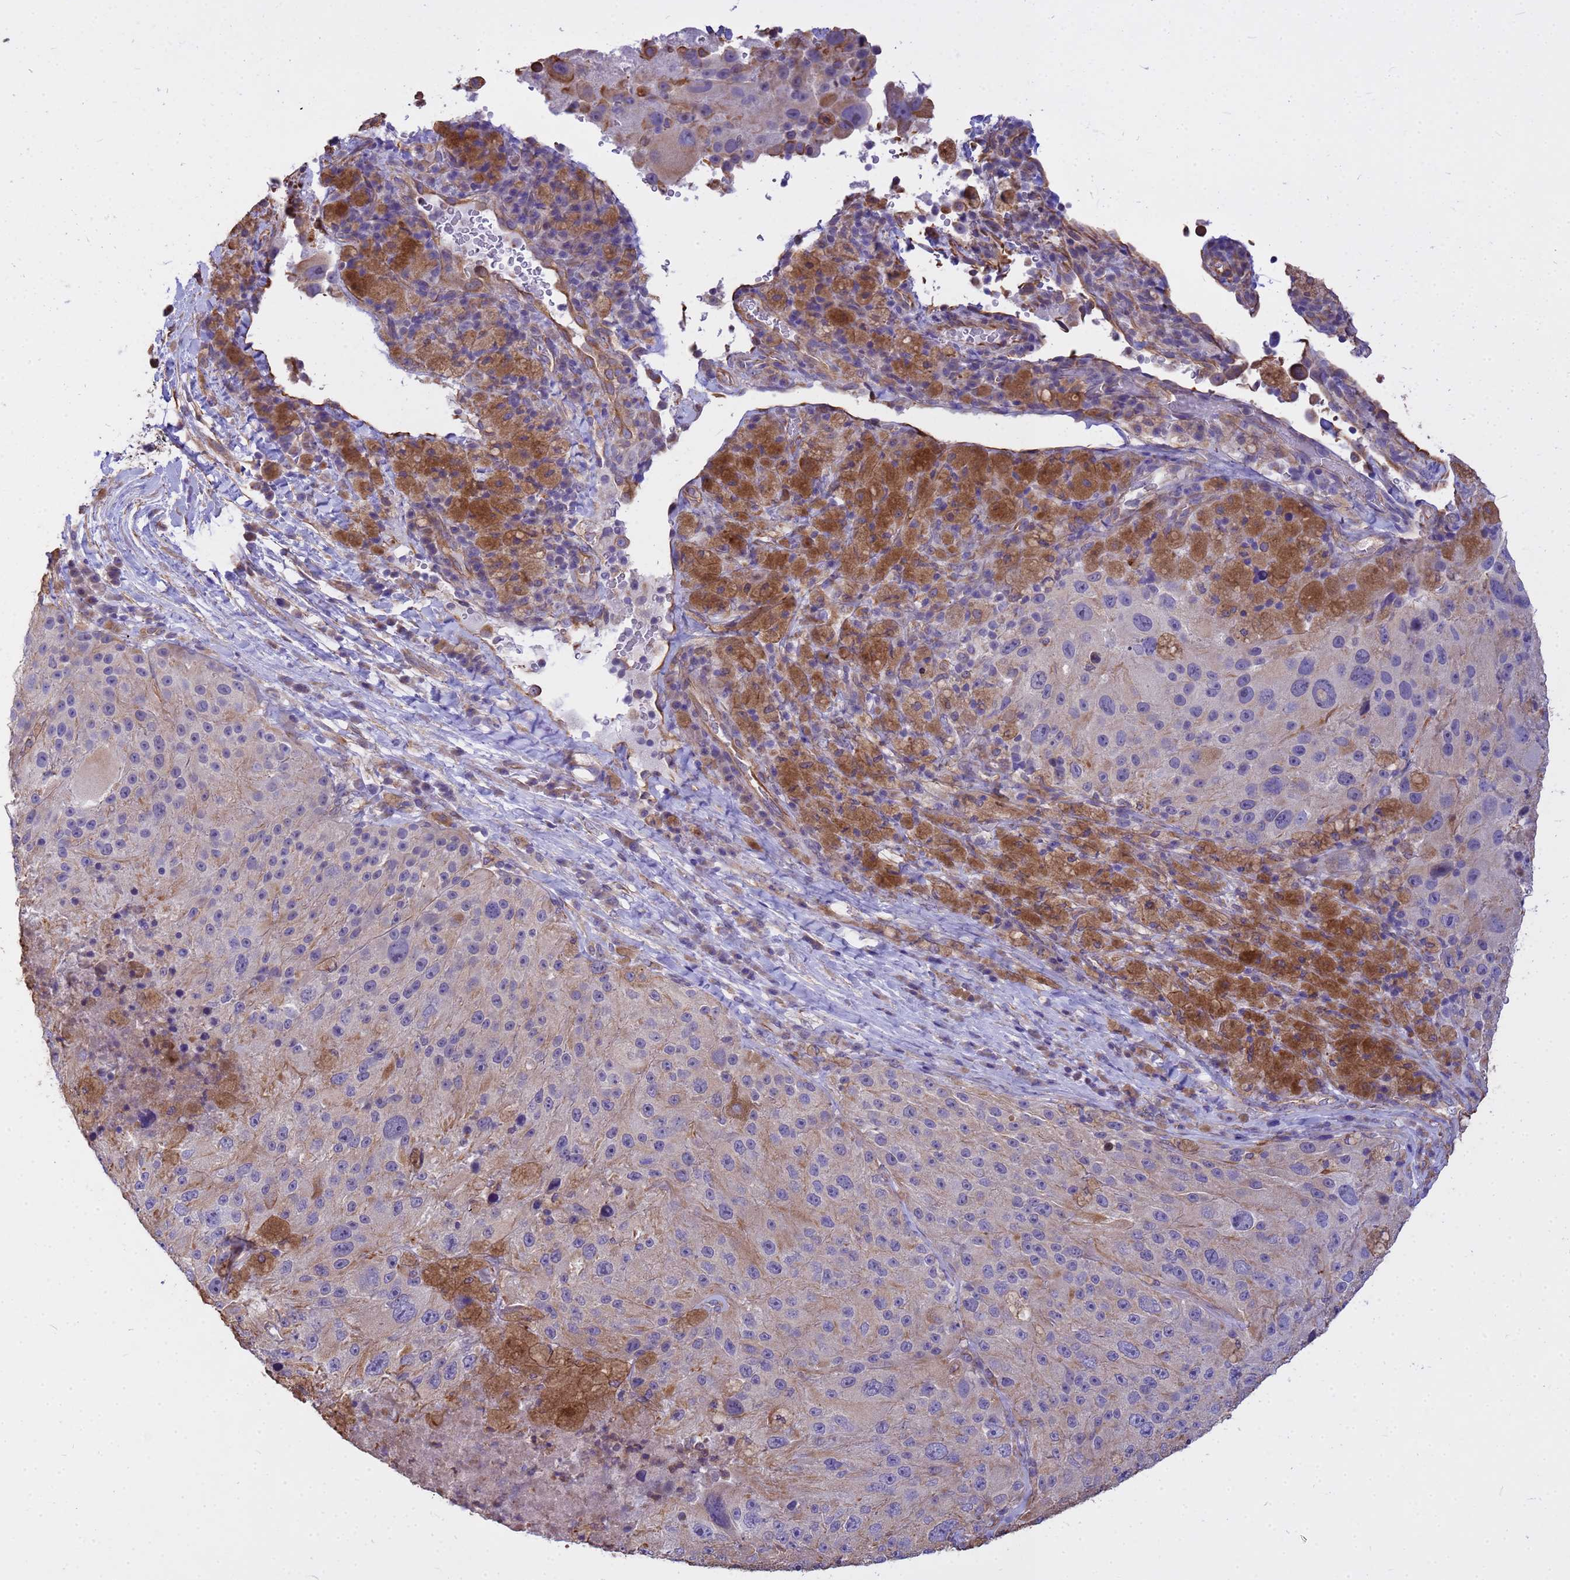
{"staining": {"intensity": "negative", "quantity": "none", "location": "none"}, "tissue": "melanoma", "cell_type": "Tumor cells", "image_type": "cancer", "snomed": [{"axis": "morphology", "description": "Malignant melanoma, Metastatic site"}, {"axis": "topography", "description": "Lymph node"}], "caption": "A high-resolution micrograph shows immunohistochemistry staining of melanoma, which exhibits no significant staining in tumor cells.", "gene": "TCEAL3", "patient": {"sex": "male", "age": 62}}